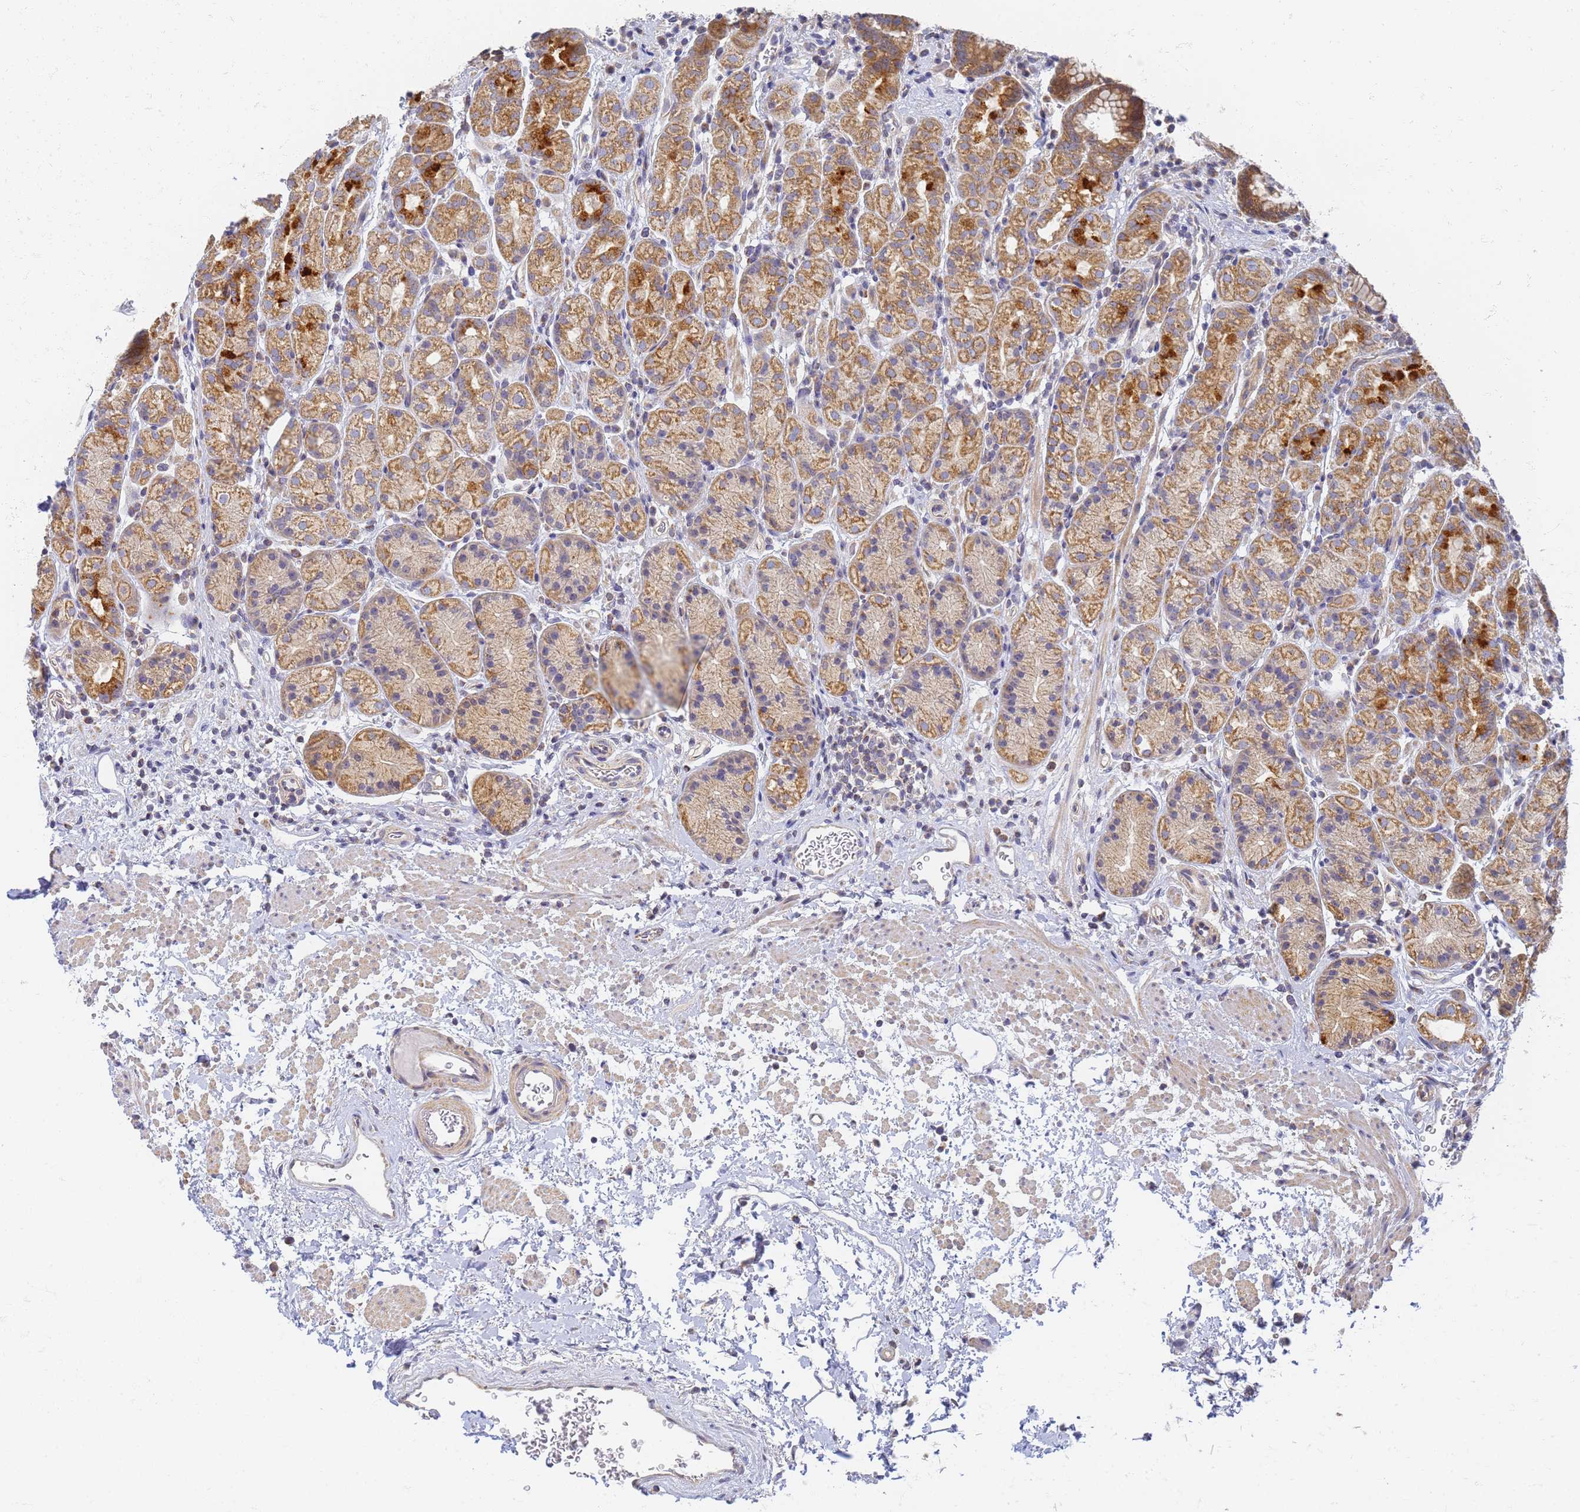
{"staining": {"intensity": "moderate", "quantity": ">75%", "location": "cytoplasmic/membranous"}, "tissue": "stomach", "cell_type": "Glandular cells", "image_type": "normal", "snomed": [{"axis": "morphology", "description": "Normal tissue, NOS"}, {"axis": "topography", "description": "Stomach"}], "caption": "IHC (DAB (3,3'-diaminobenzidine)) staining of normal human stomach exhibits moderate cytoplasmic/membranous protein expression in about >75% of glandular cells.", "gene": "UTP23", "patient": {"sex": "male", "age": 63}}